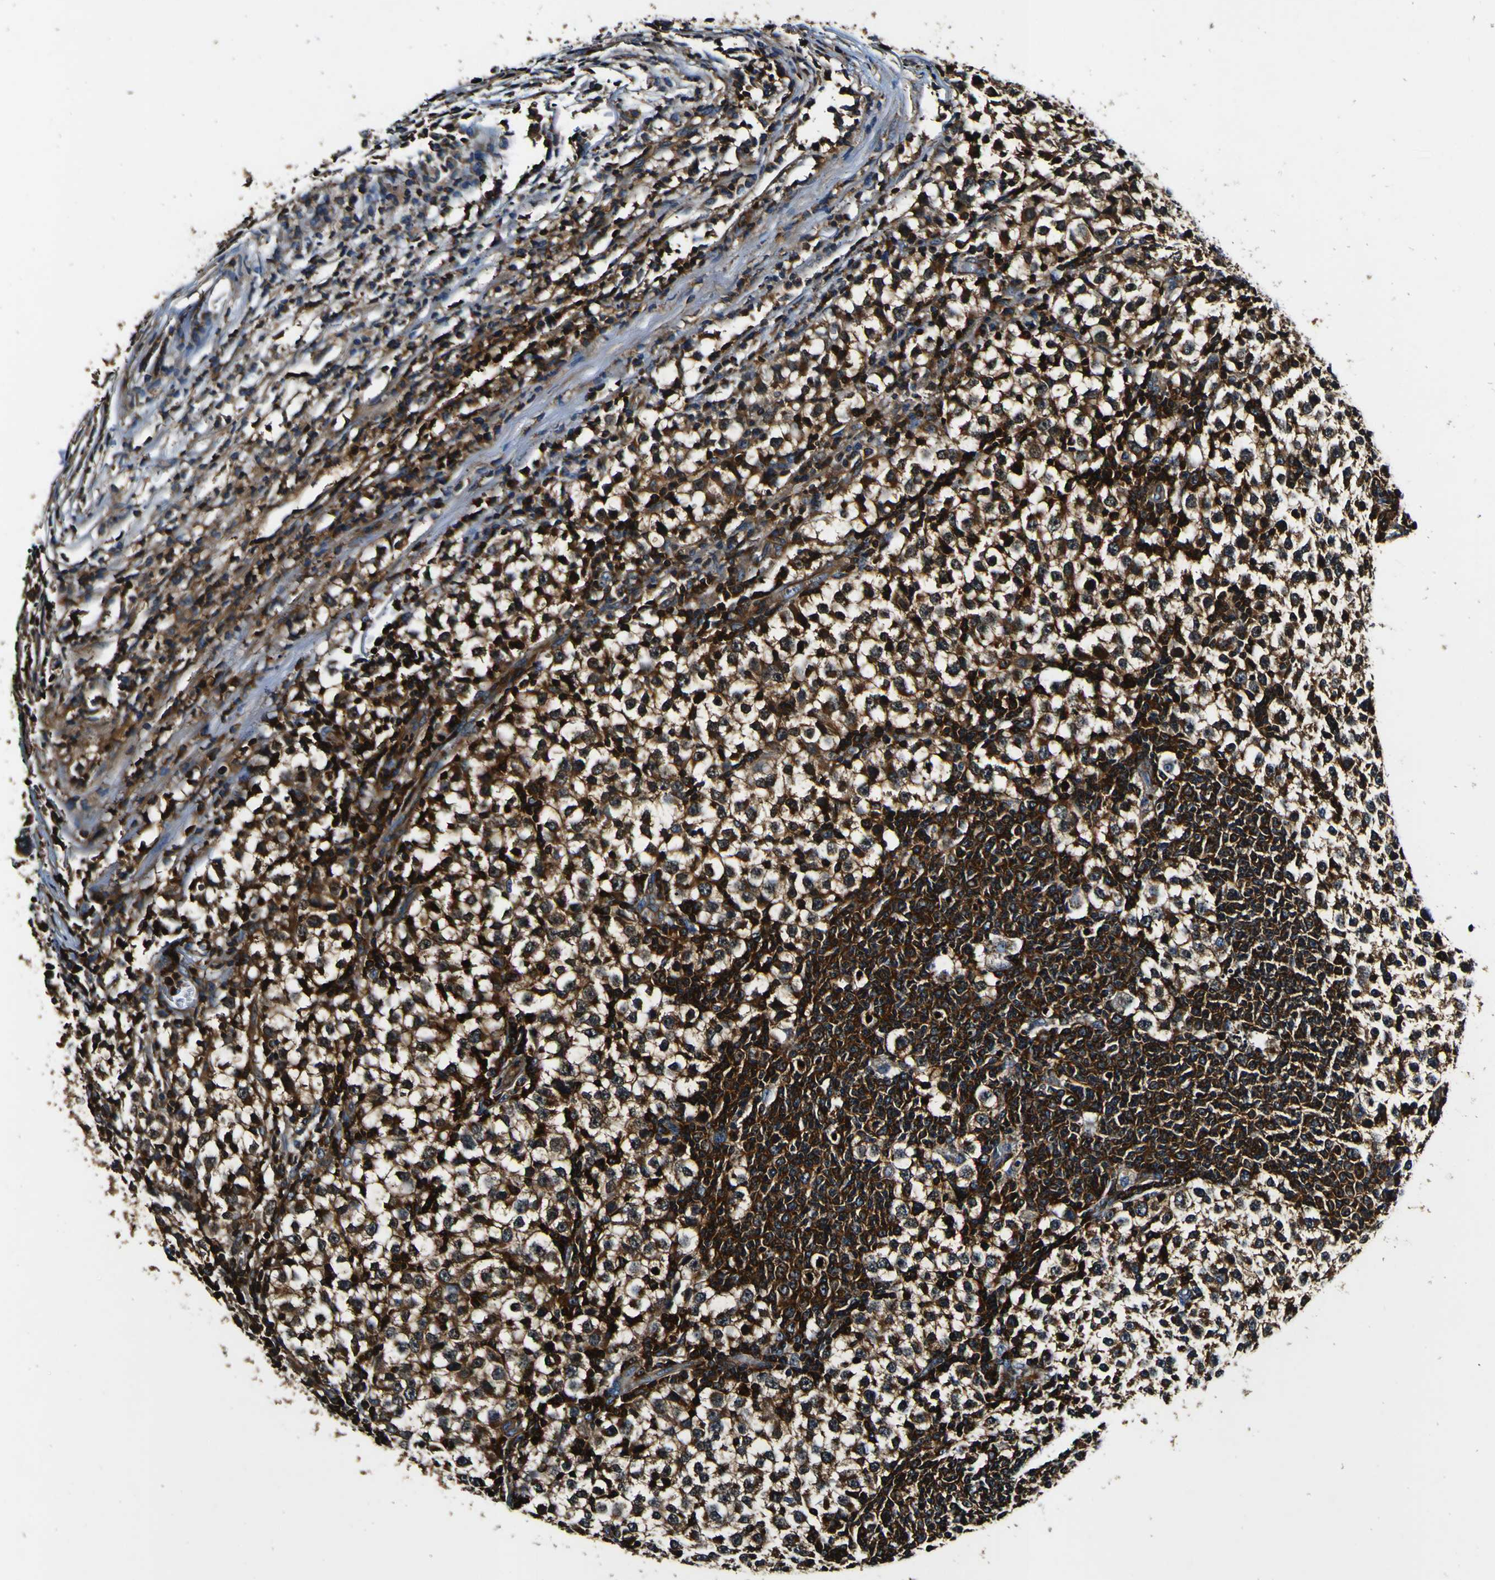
{"staining": {"intensity": "strong", "quantity": ">75%", "location": "cytoplasmic/membranous"}, "tissue": "testis cancer", "cell_type": "Tumor cells", "image_type": "cancer", "snomed": [{"axis": "morphology", "description": "Seminoma, NOS"}, {"axis": "topography", "description": "Testis"}], "caption": "Immunohistochemical staining of human seminoma (testis) shows high levels of strong cytoplasmic/membranous protein positivity in about >75% of tumor cells.", "gene": "RHOT2", "patient": {"sex": "male", "age": 65}}